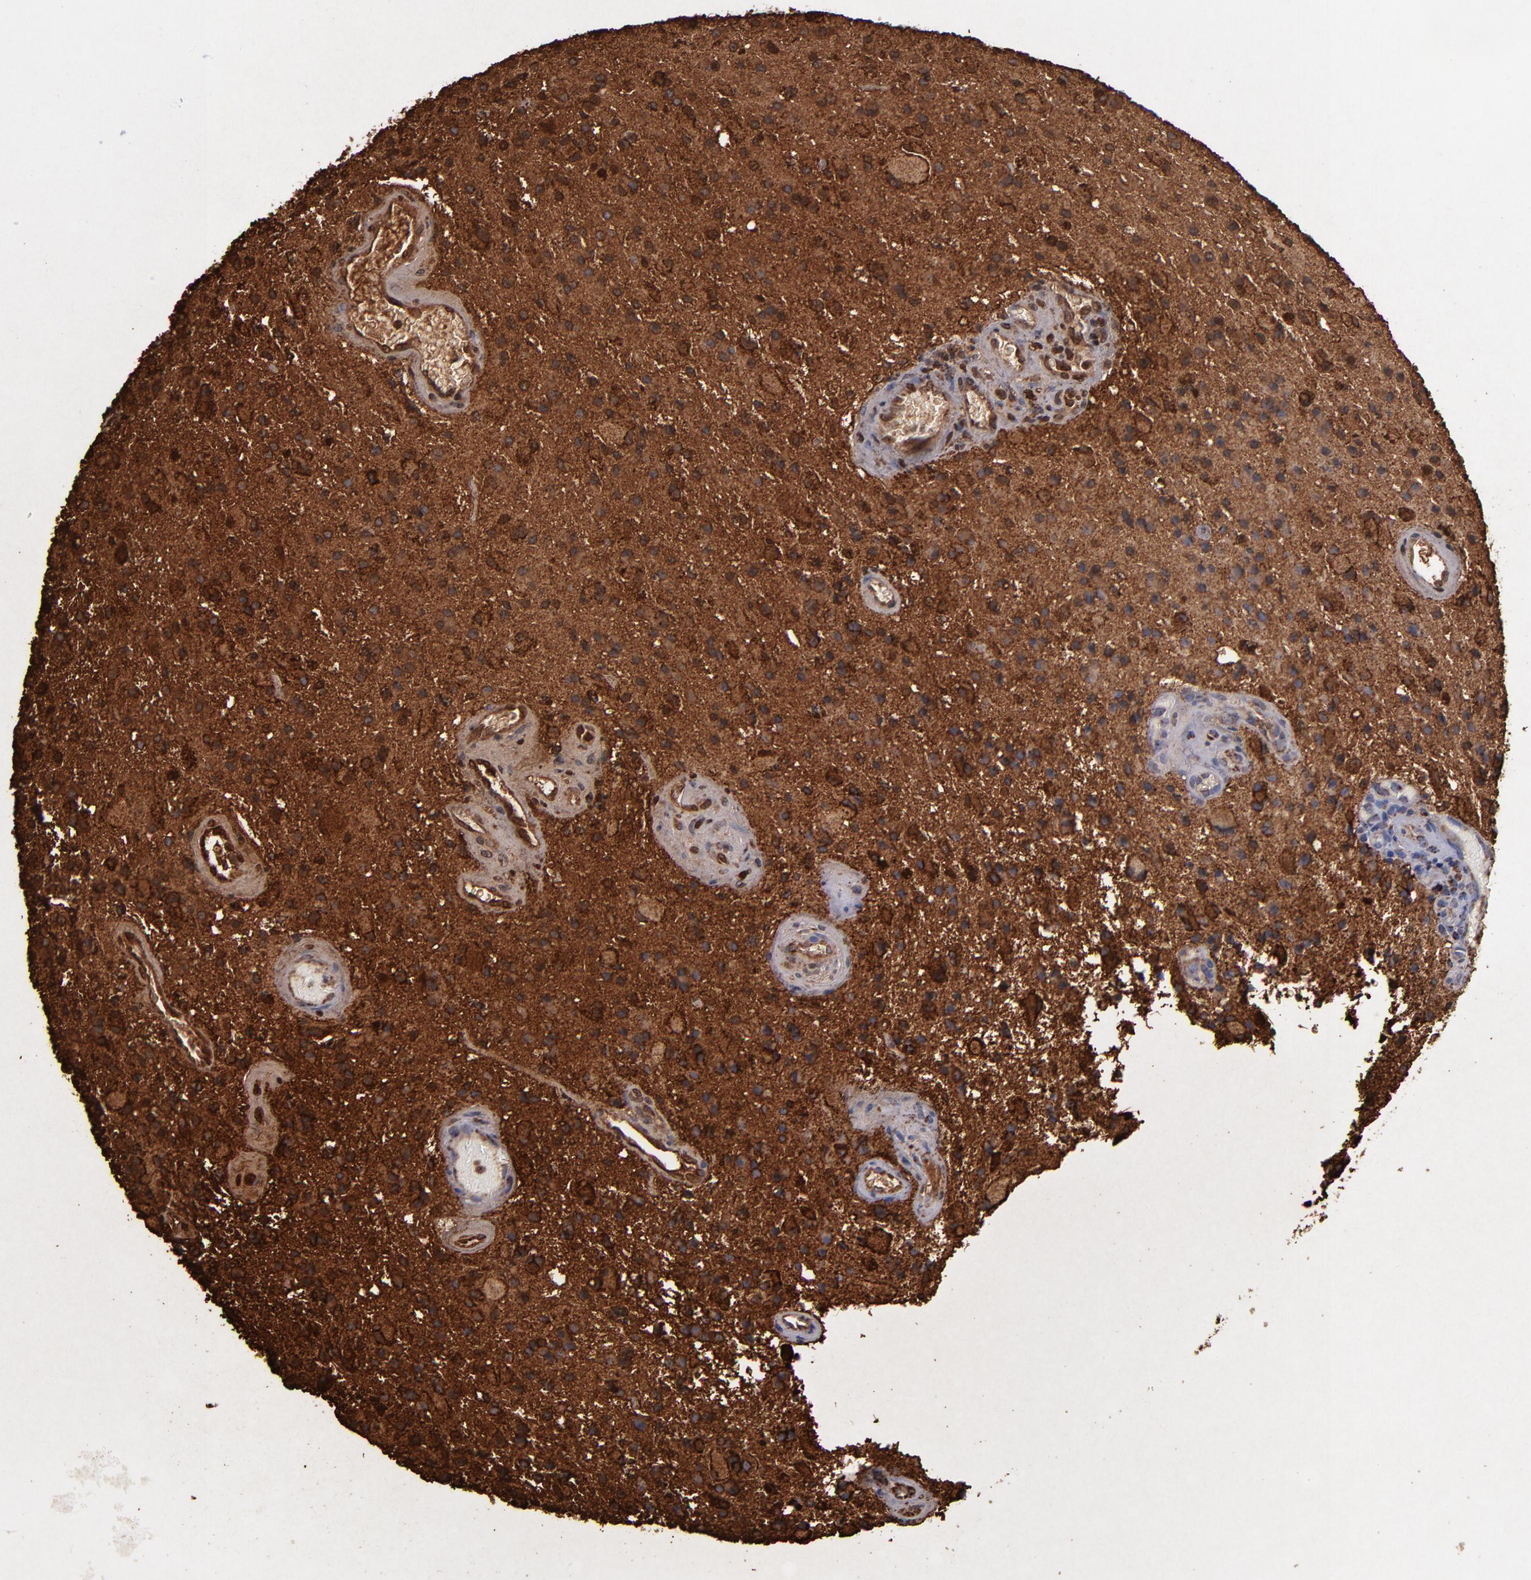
{"staining": {"intensity": "strong", "quantity": ">75%", "location": "cytoplasmic/membranous,nuclear"}, "tissue": "glioma", "cell_type": "Tumor cells", "image_type": "cancer", "snomed": [{"axis": "morphology", "description": "Glioma, malignant, Low grade"}, {"axis": "topography", "description": "Brain"}], "caption": "This is a photomicrograph of IHC staining of glioma, which shows strong positivity in the cytoplasmic/membranous and nuclear of tumor cells.", "gene": "SOD2", "patient": {"sex": "male", "age": 58}}